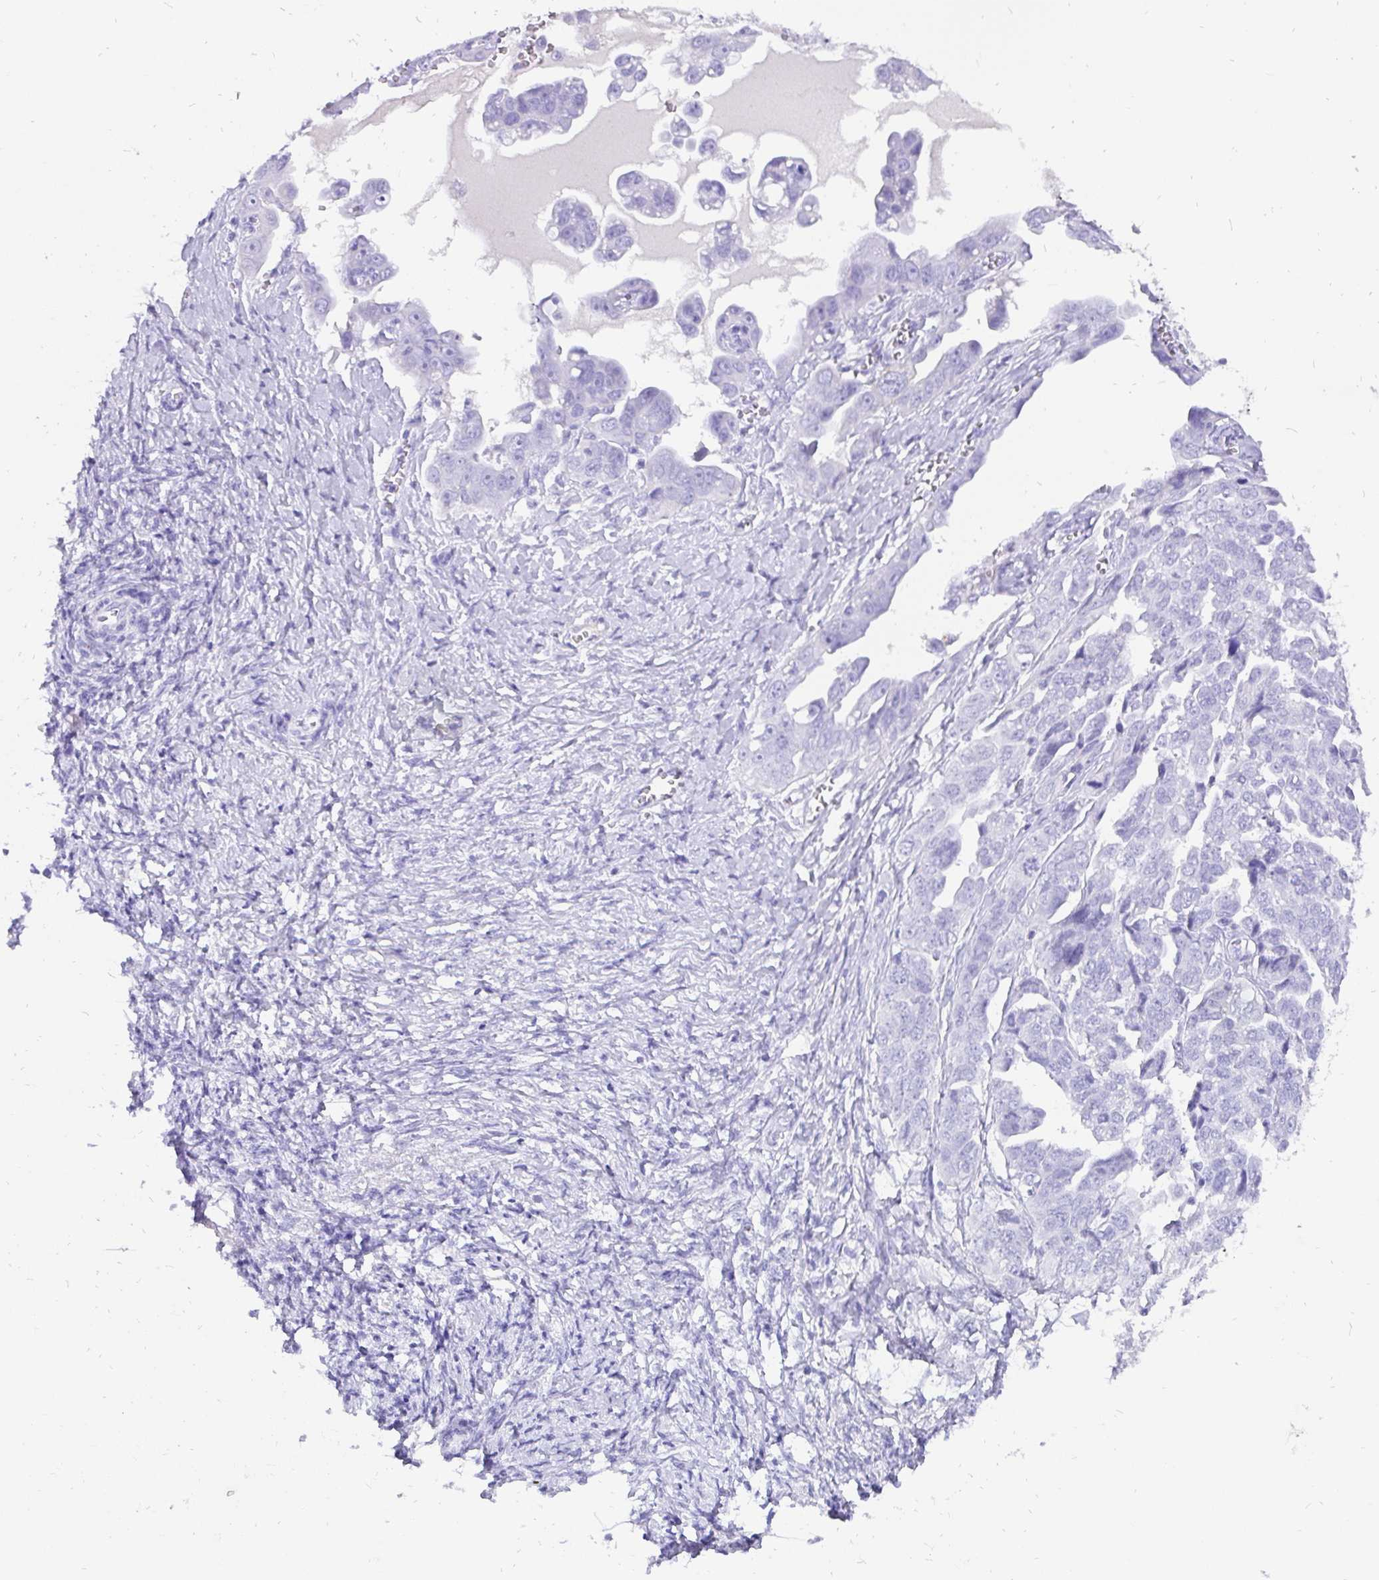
{"staining": {"intensity": "negative", "quantity": "none", "location": "none"}, "tissue": "ovarian cancer", "cell_type": "Tumor cells", "image_type": "cancer", "snomed": [{"axis": "morphology", "description": "Cystadenocarcinoma, serous, NOS"}, {"axis": "topography", "description": "Ovary"}], "caption": "This is an immunohistochemistry (IHC) photomicrograph of ovarian cancer (serous cystadenocarcinoma). There is no staining in tumor cells.", "gene": "KRT13", "patient": {"sex": "female", "age": 59}}